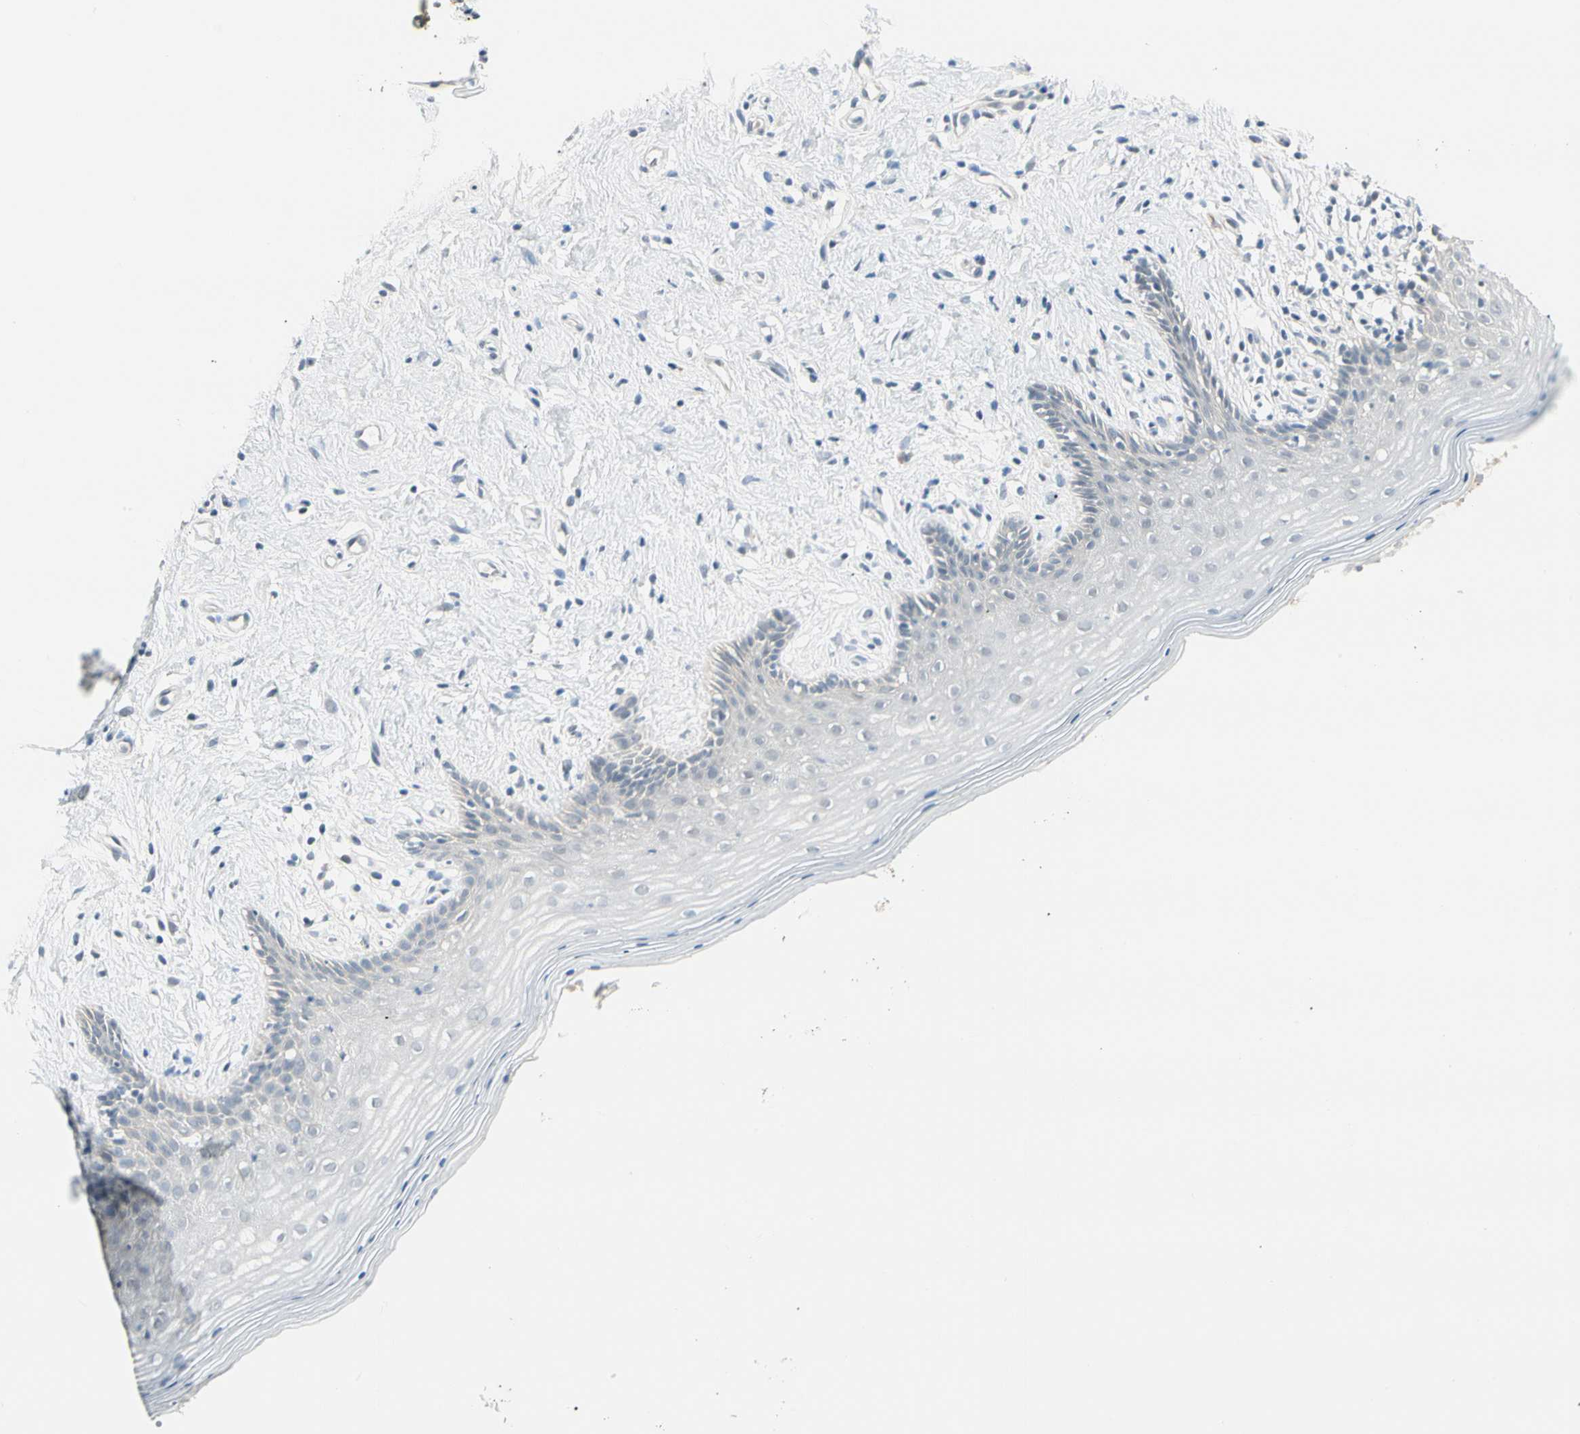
{"staining": {"intensity": "negative", "quantity": "none", "location": "none"}, "tissue": "vagina", "cell_type": "Squamous epithelial cells", "image_type": "normal", "snomed": [{"axis": "morphology", "description": "Normal tissue, NOS"}, {"axis": "topography", "description": "Vagina"}], "caption": "Immunohistochemistry image of normal vagina: vagina stained with DAB (3,3'-diaminobenzidine) exhibits no significant protein staining in squamous epithelial cells.", "gene": "ASPN", "patient": {"sex": "female", "age": 44}}